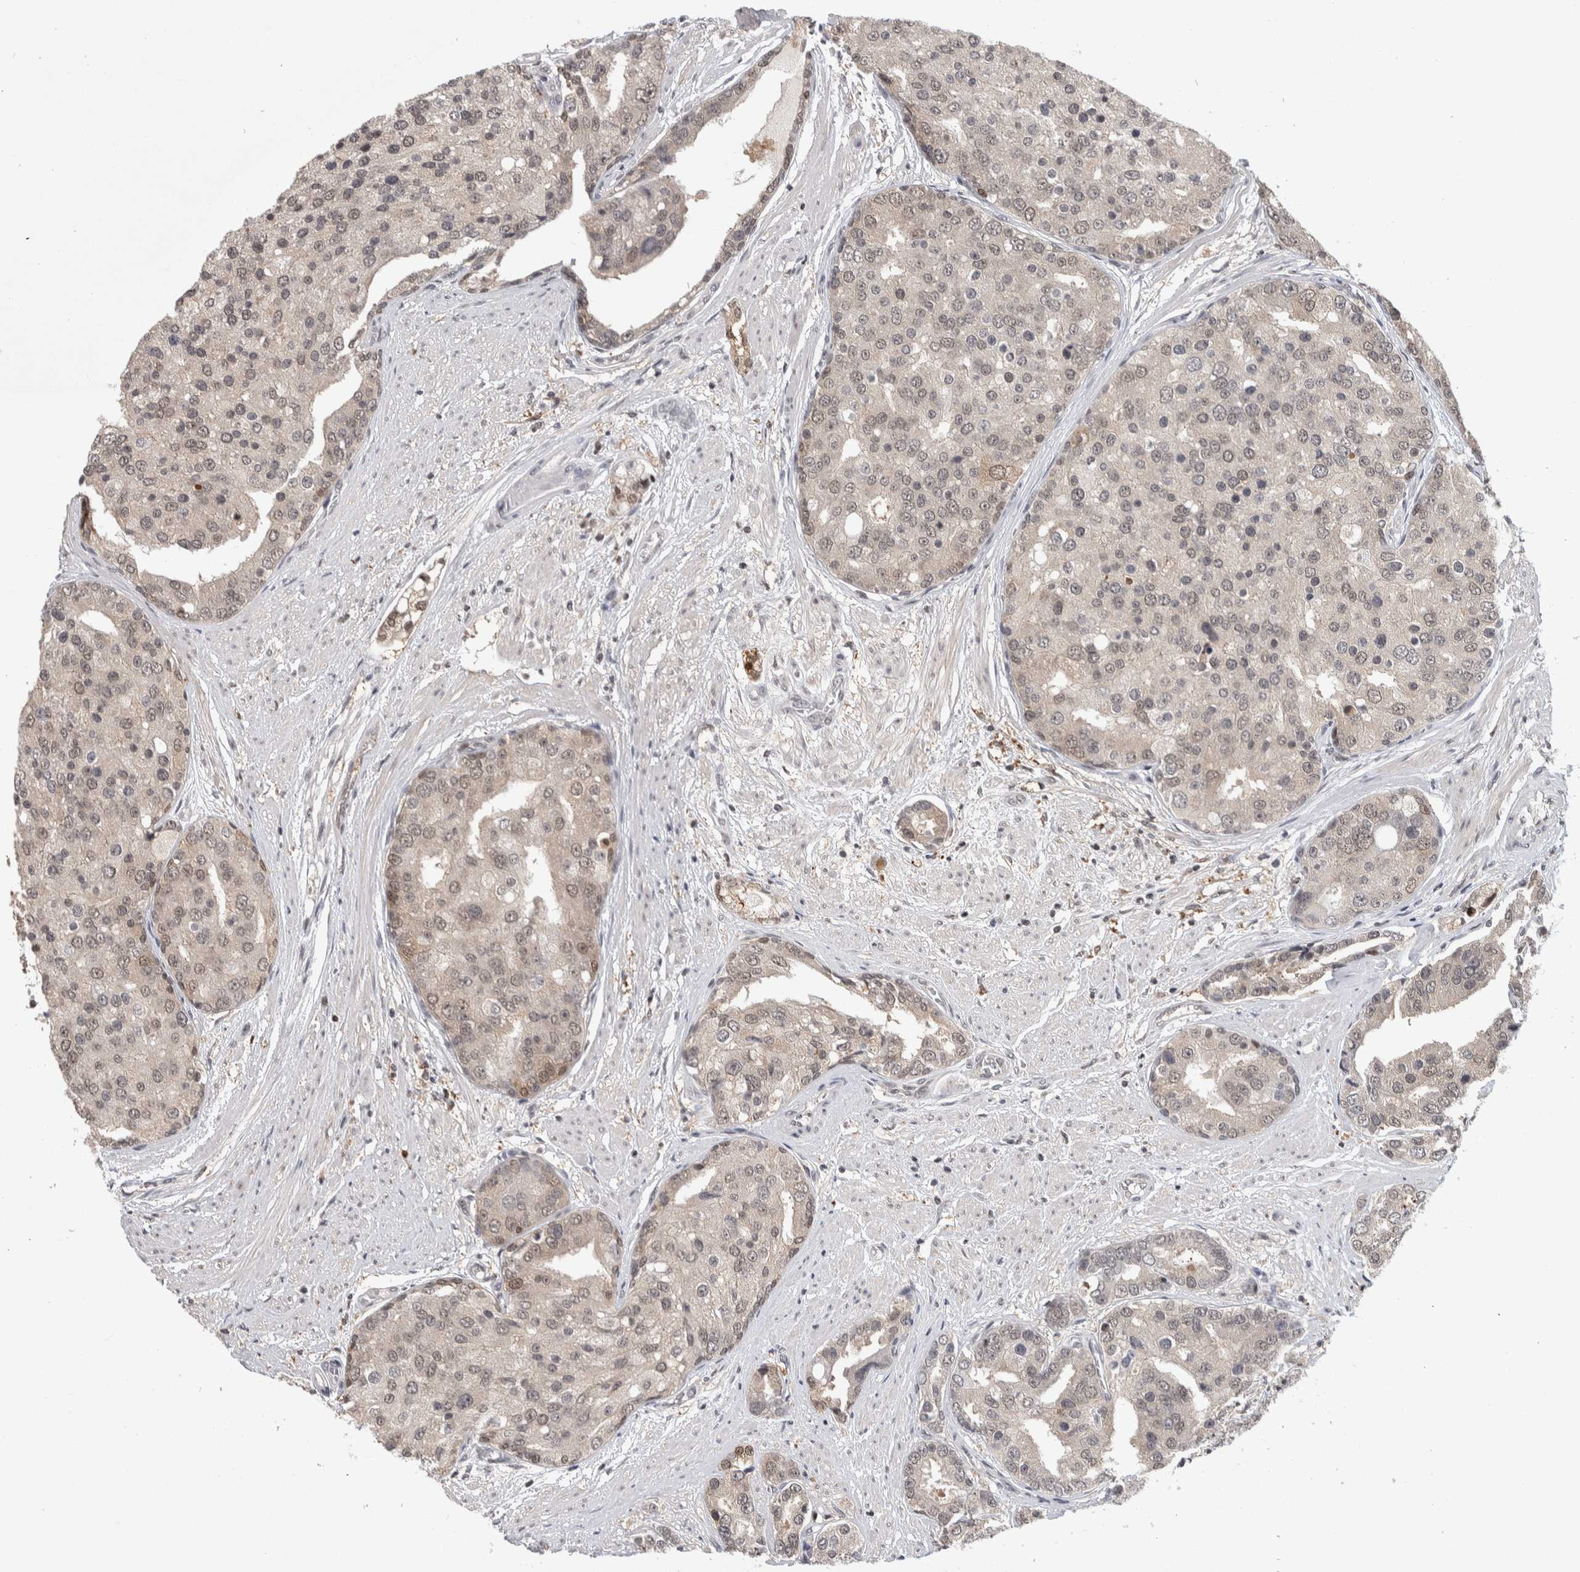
{"staining": {"intensity": "weak", "quantity": "25%-75%", "location": "nuclear"}, "tissue": "prostate cancer", "cell_type": "Tumor cells", "image_type": "cancer", "snomed": [{"axis": "morphology", "description": "Adenocarcinoma, High grade"}, {"axis": "topography", "description": "Prostate"}], "caption": "Weak nuclear expression is seen in about 25%-75% of tumor cells in prostate adenocarcinoma (high-grade).", "gene": "ZSCAN21", "patient": {"sex": "male", "age": 50}}